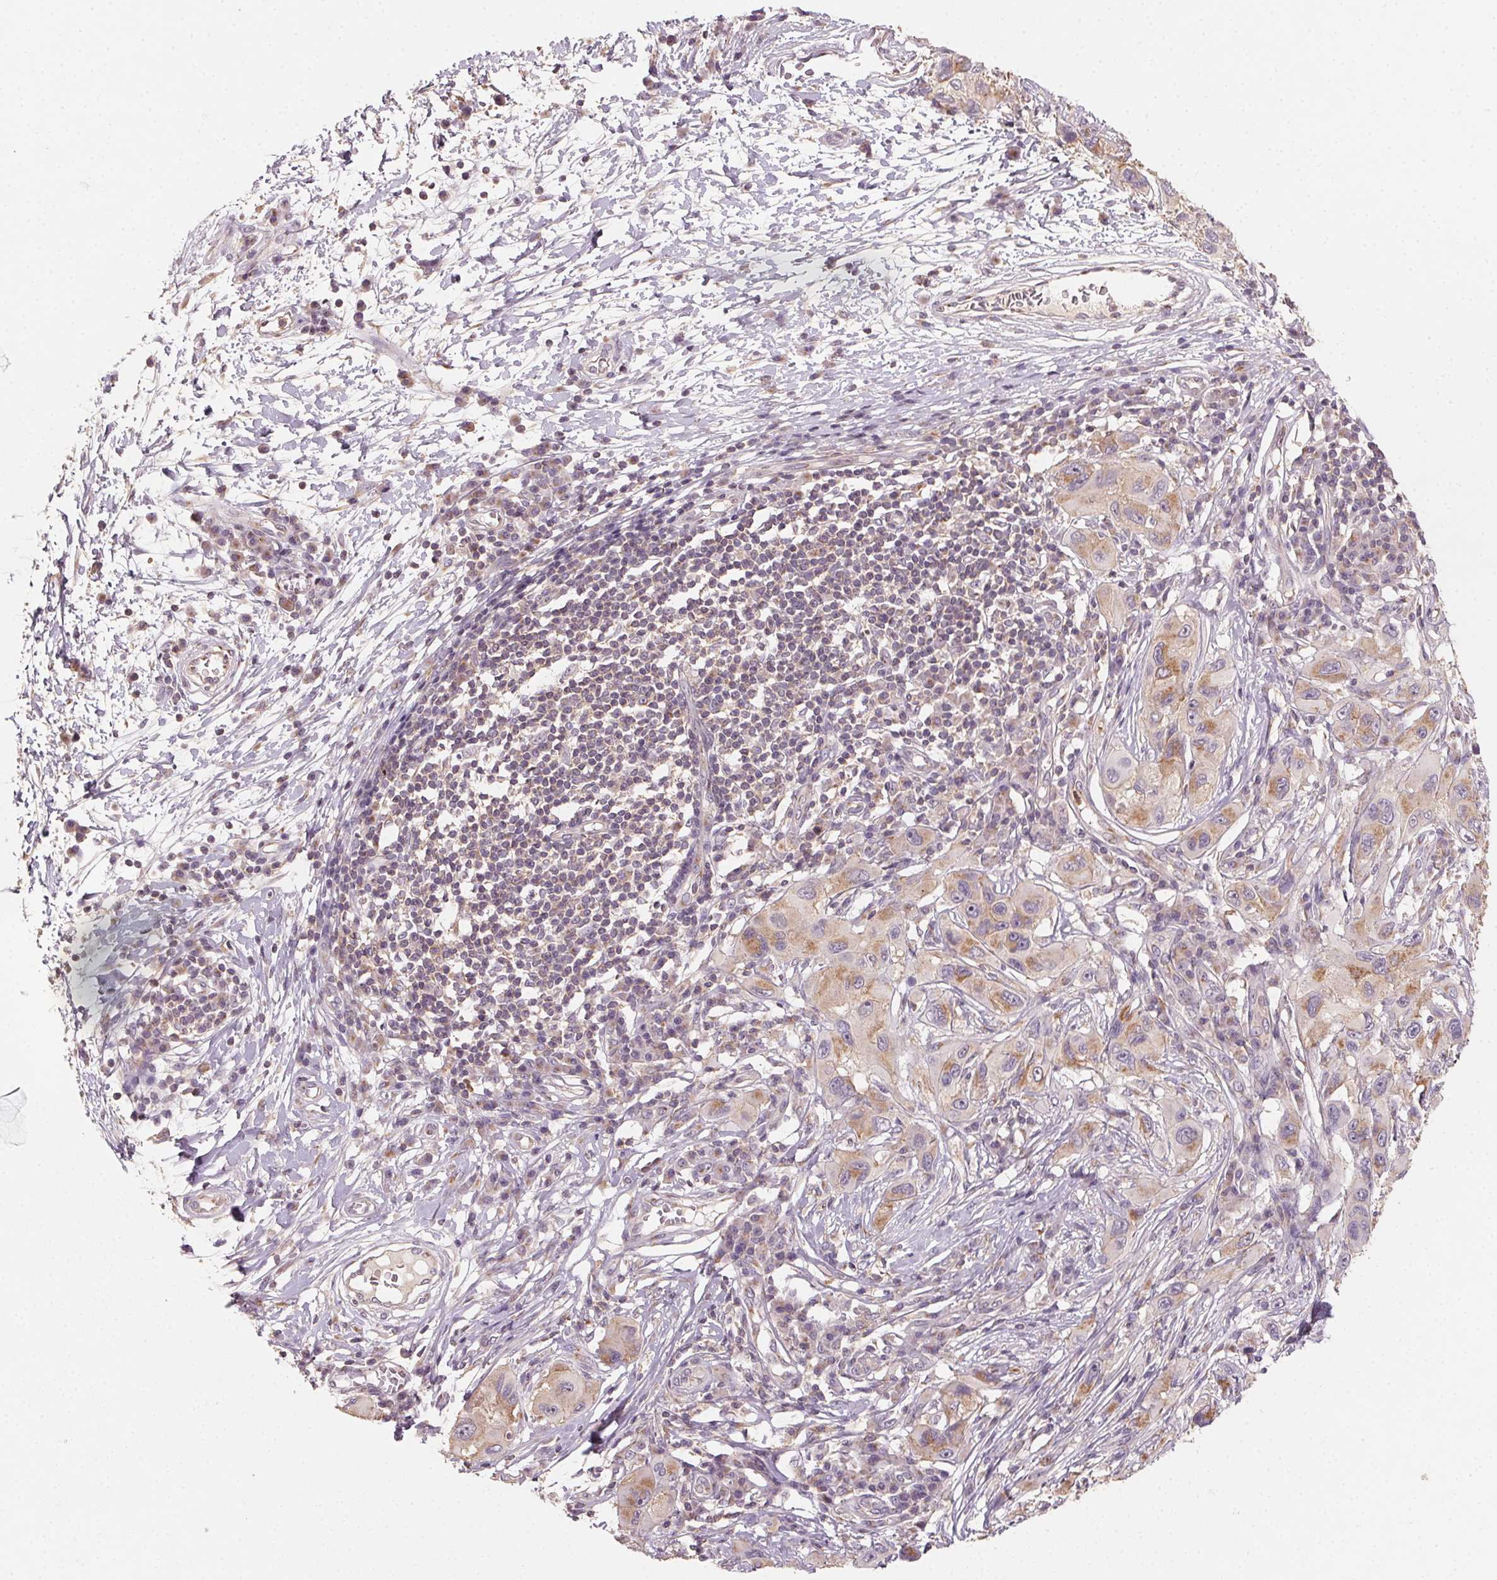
{"staining": {"intensity": "weak", "quantity": ">75%", "location": "cytoplasmic/membranous"}, "tissue": "melanoma", "cell_type": "Tumor cells", "image_type": "cancer", "snomed": [{"axis": "morphology", "description": "Malignant melanoma, NOS"}, {"axis": "topography", "description": "Skin"}], "caption": "Immunohistochemistry of human melanoma exhibits low levels of weak cytoplasmic/membranous positivity in approximately >75% of tumor cells.", "gene": "AP1S1", "patient": {"sex": "male", "age": 53}}